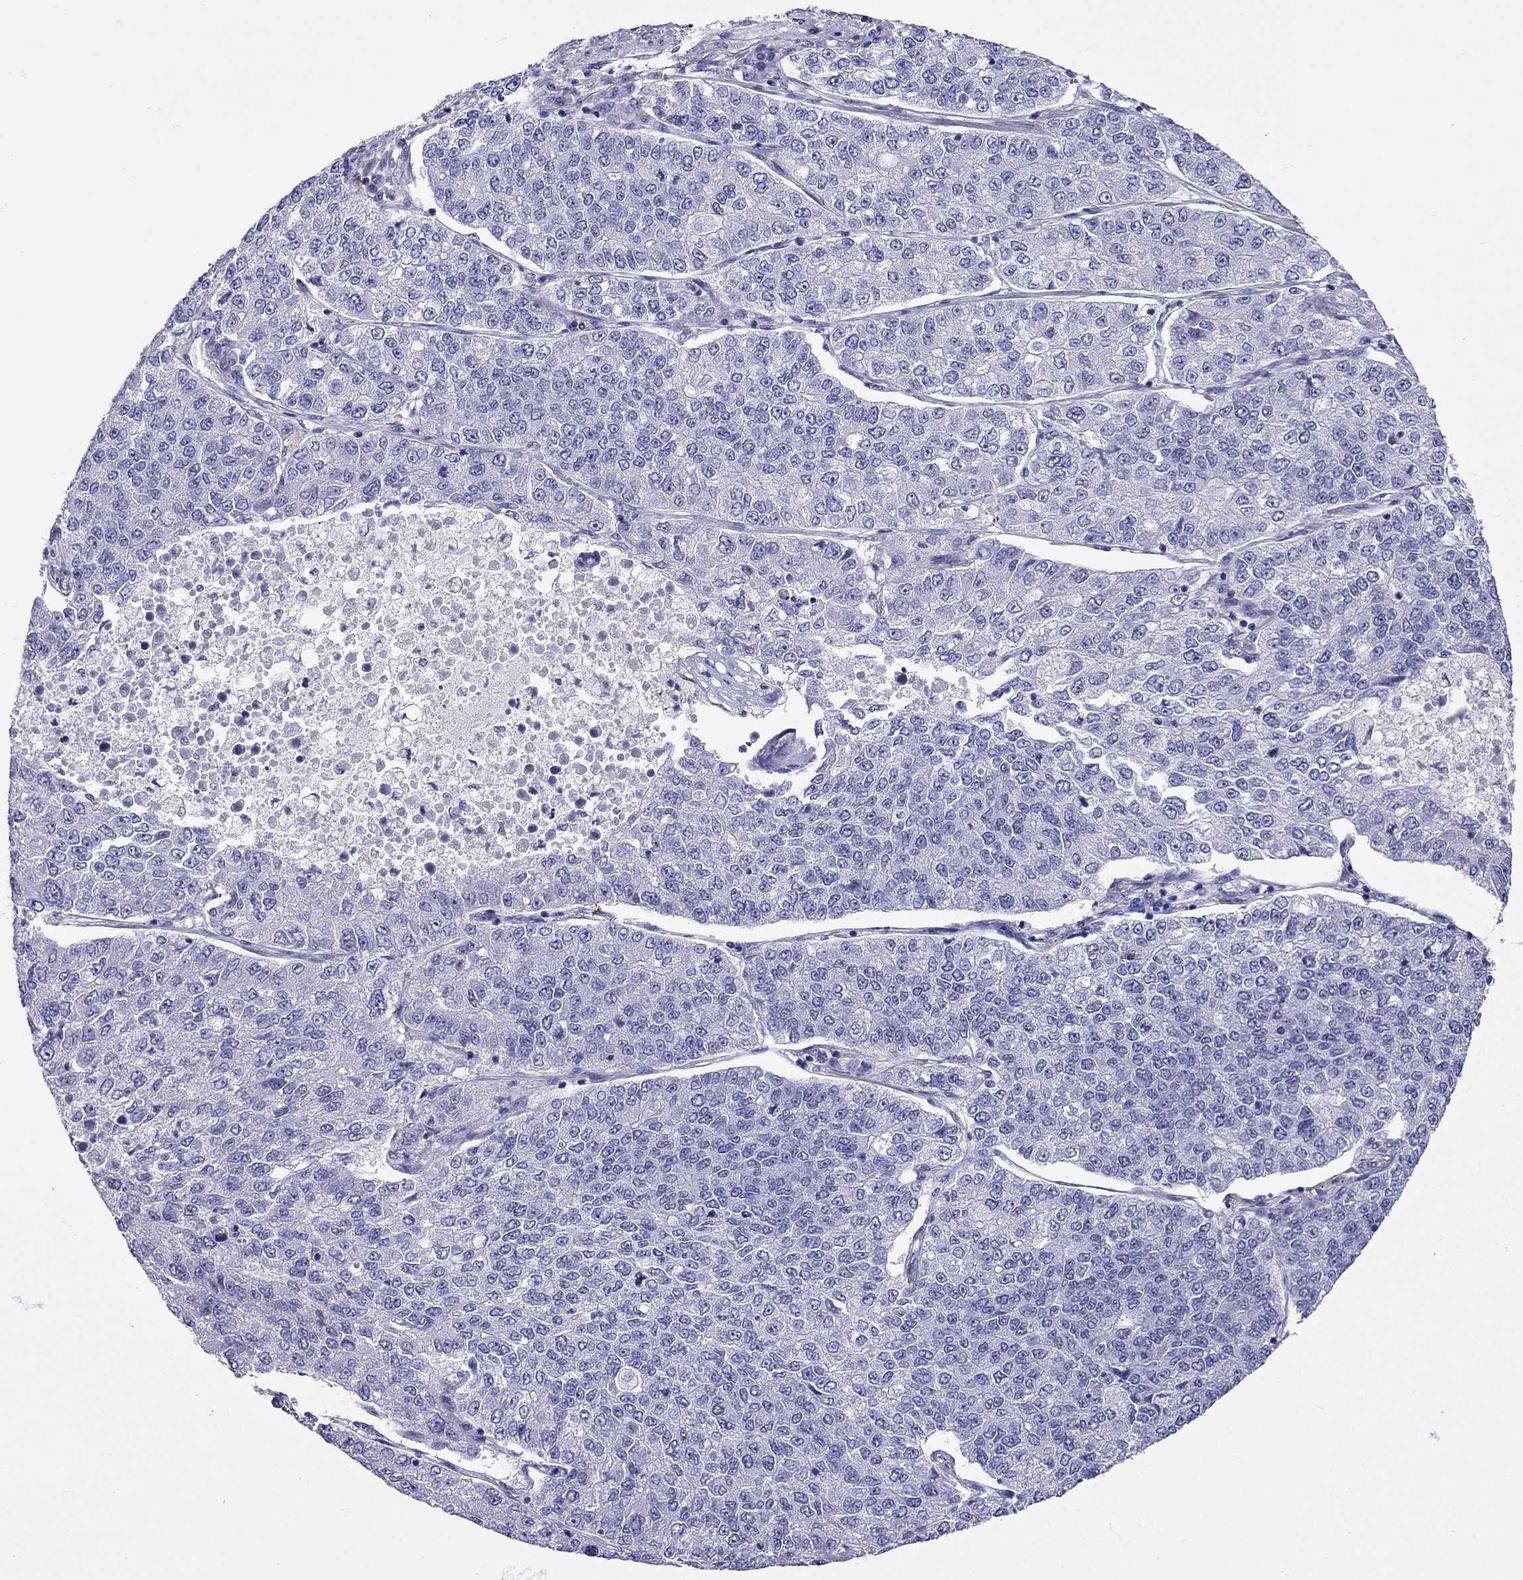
{"staining": {"intensity": "negative", "quantity": "none", "location": "none"}, "tissue": "lung cancer", "cell_type": "Tumor cells", "image_type": "cancer", "snomed": [{"axis": "morphology", "description": "Adenocarcinoma, NOS"}, {"axis": "topography", "description": "Lung"}], "caption": "The histopathology image reveals no staining of tumor cells in lung adenocarcinoma. (DAB immunohistochemistry visualized using brightfield microscopy, high magnification).", "gene": "ARR3", "patient": {"sex": "male", "age": 49}}